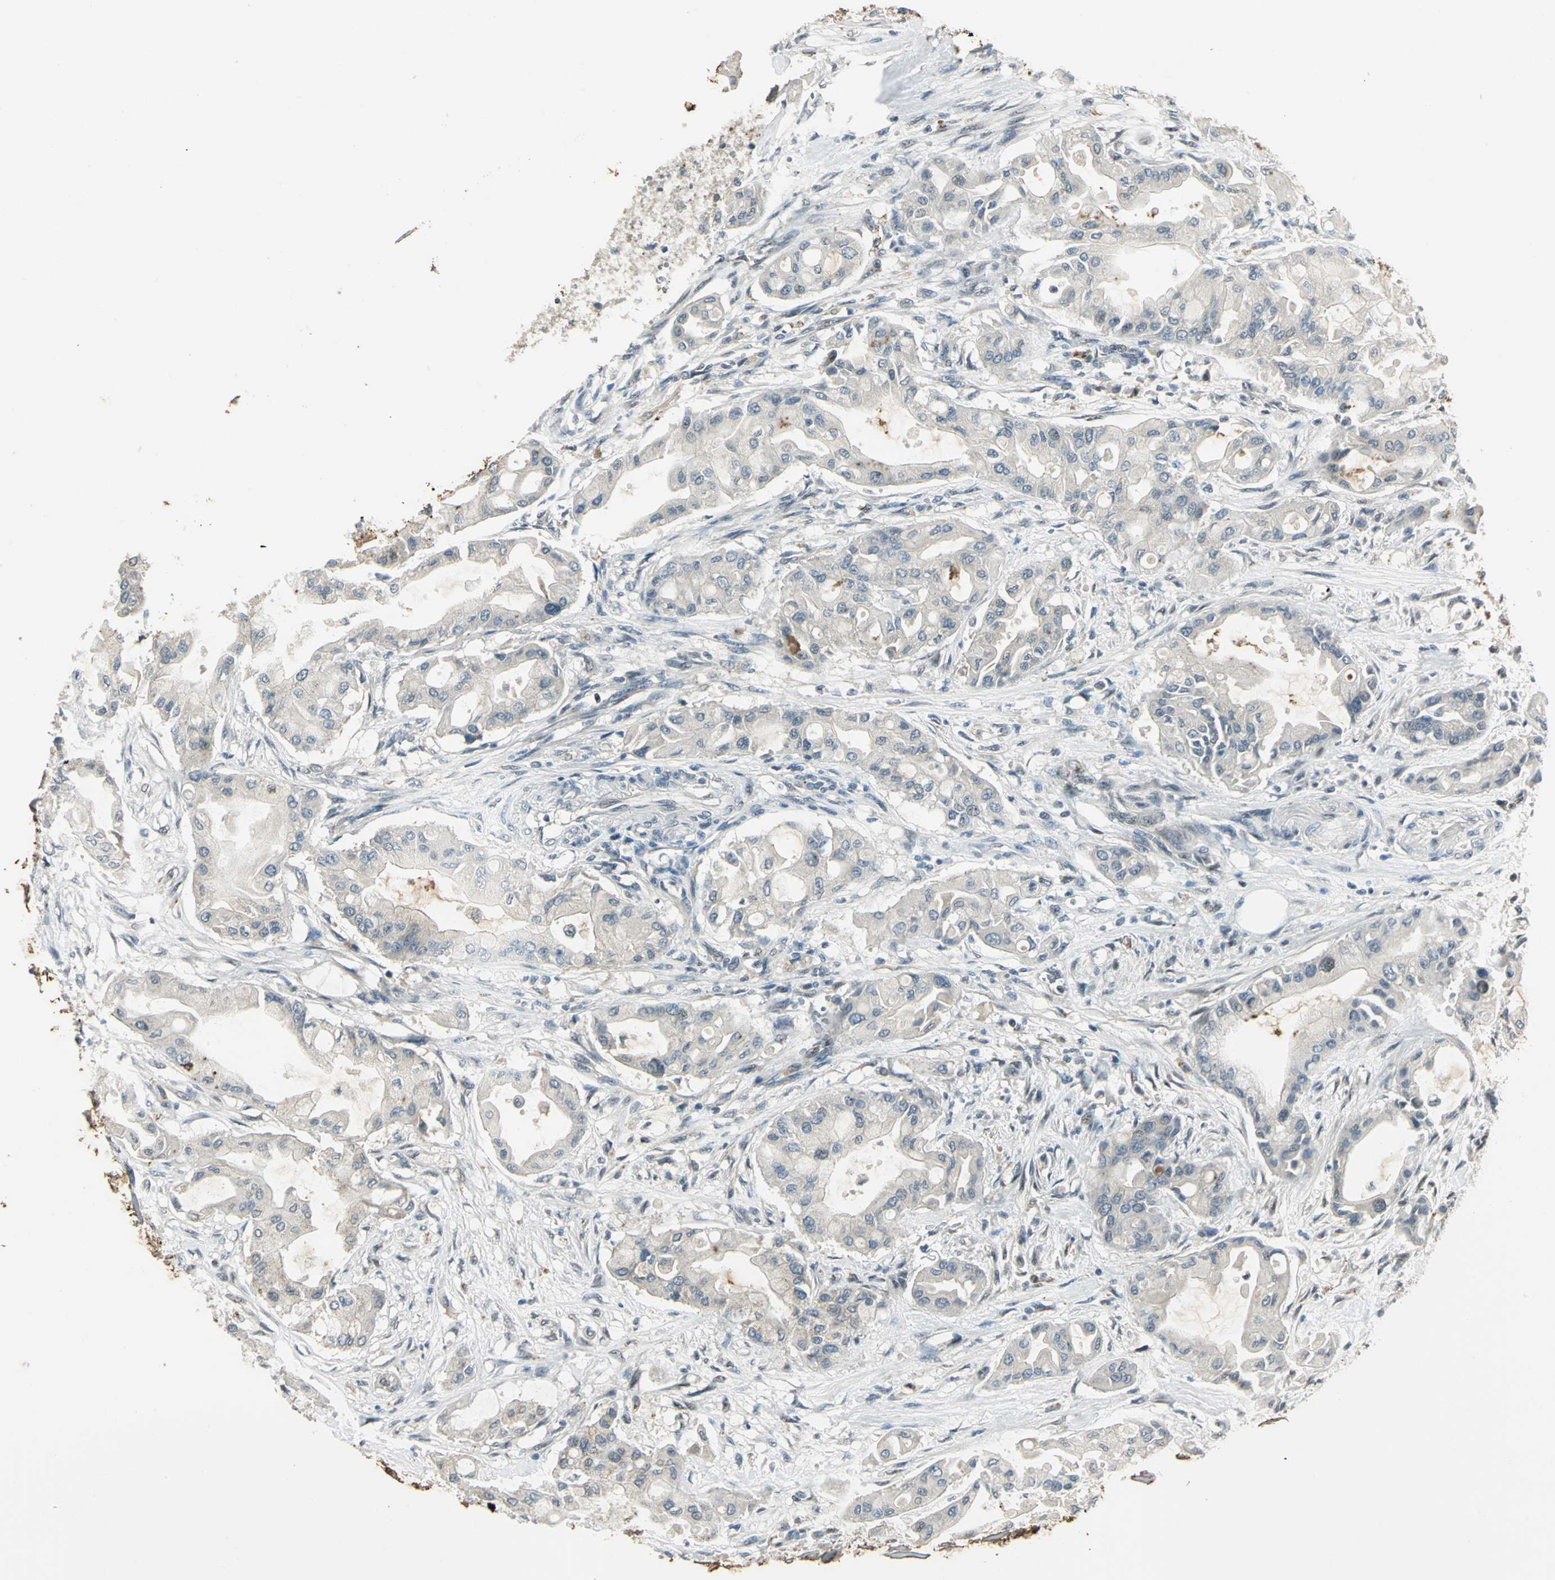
{"staining": {"intensity": "weak", "quantity": "<25%", "location": "cytoplasmic/membranous"}, "tissue": "pancreatic cancer", "cell_type": "Tumor cells", "image_type": "cancer", "snomed": [{"axis": "morphology", "description": "Adenocarcinoma, NOS"}, {"axis": "morphology", "description": "Adenocarcinoma, metastatic, NOS"}, {"axis": "topography", "description": "Lymph node"}, {"axis": "topography", "description": "Pancreas"}, {"axis": "topography", "description": "Duodenum"}], "caption": "Tumor cells show no significant protein positivity in pancreatic metastatic adenocarcinoma.", "gene": "RAD17", "patient": {"sex": "female", "age": 64}}